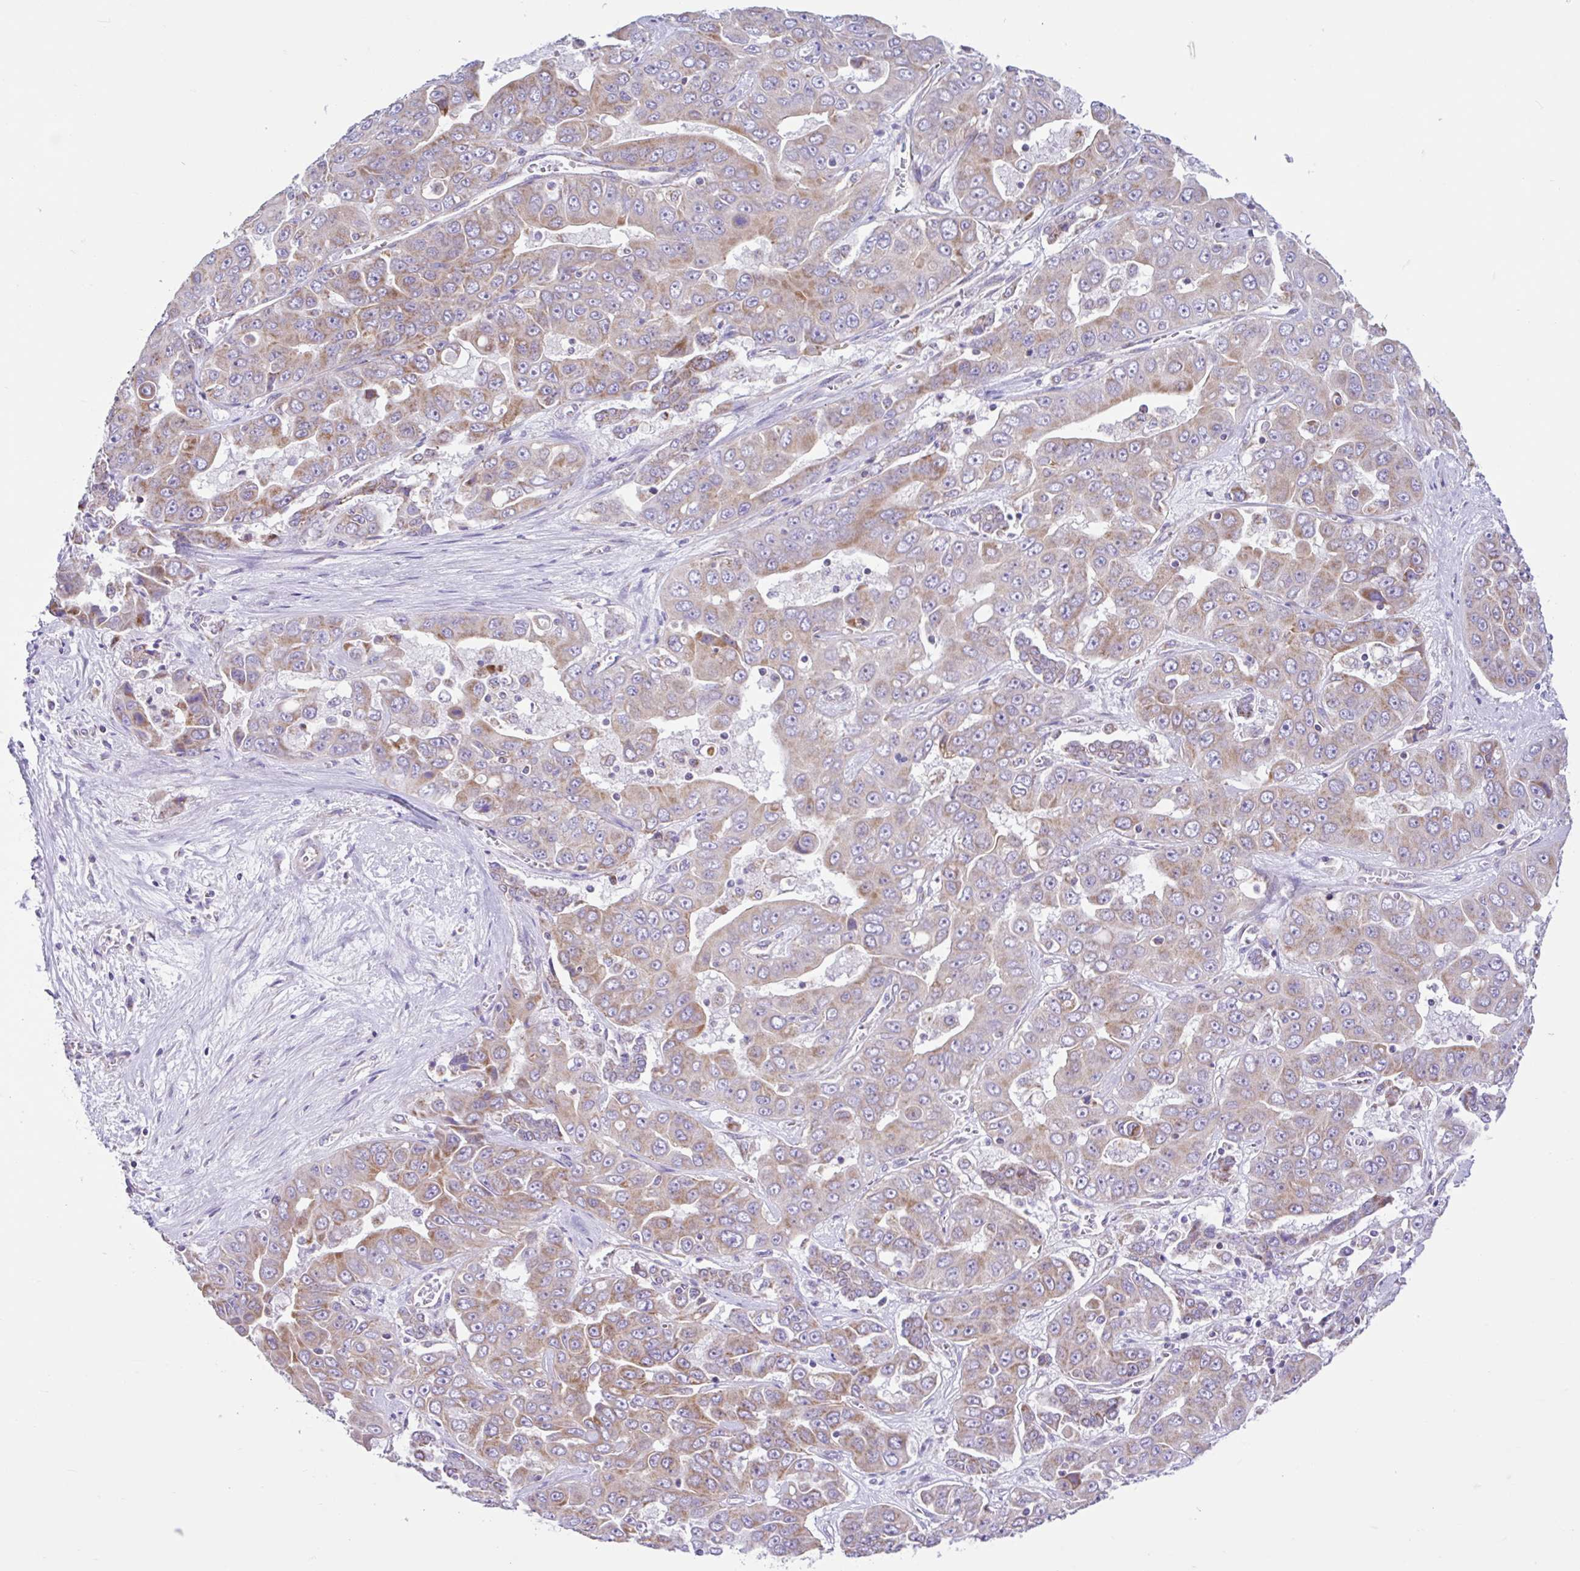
{"staining": {"intensity": "moderate", "quantity": "25%-75%", "location": "cytoplasmic/membranous"}, "tissue": "liver cancer", "cell_type": "Tumor cells", "image_type": "cancer", "snomed": [{"axis": "morphology", "description": "Cholangiocarcinoma"}, {"axis": "topography", "description": "Liver"}], "caption": "A histopathology image of human cholangiocarcinoma (liver) stained for a protein shows moderate cytoplasmic/membranous brown staining in tumor cells. (brown staining indicates protein expression, while blue staining denotes nuclei).", "gene": "NDUFS2", "patient": {"sex": "female", "age": 52}}